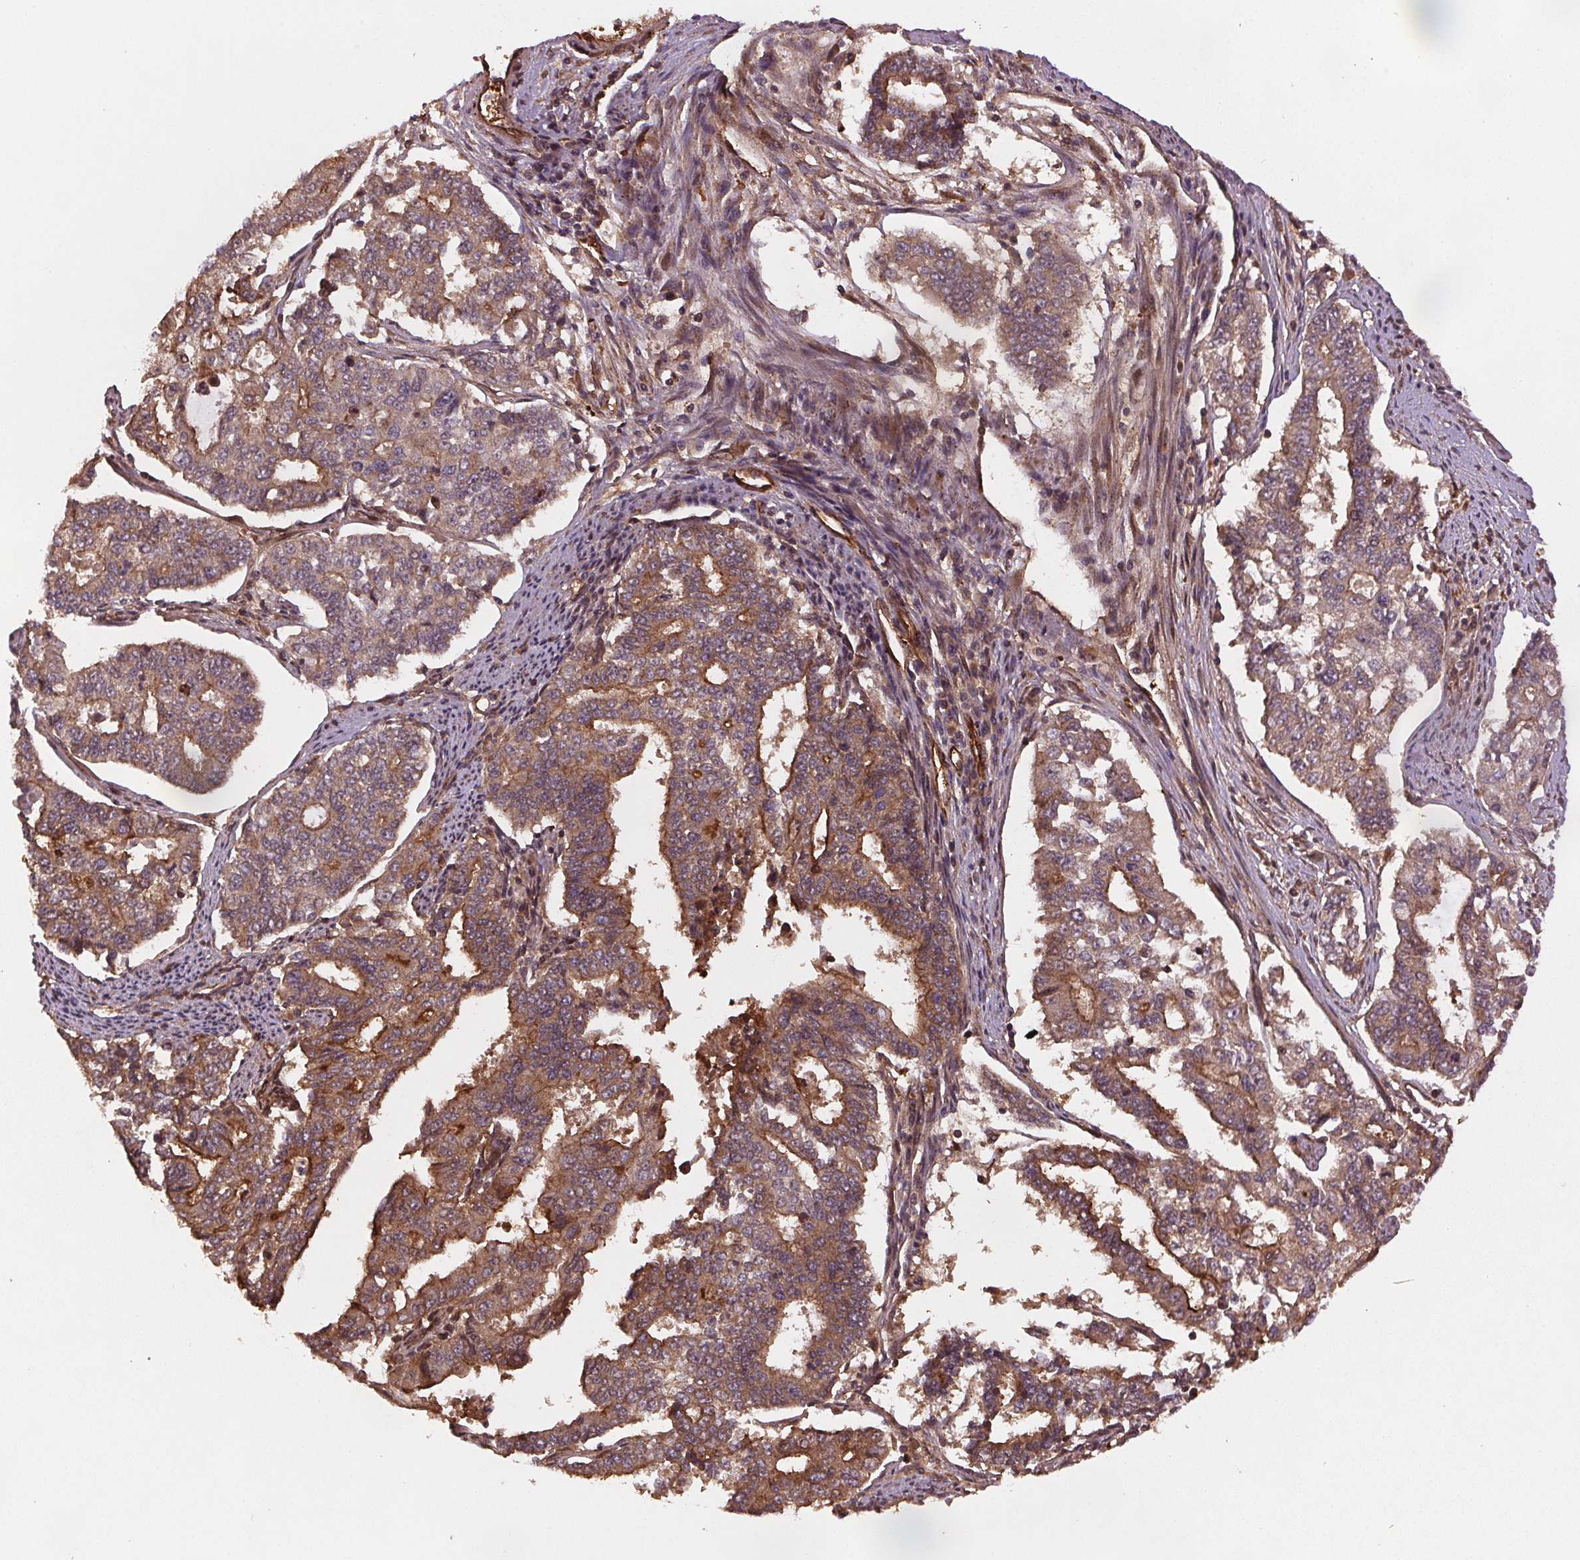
{"staining": {"intensity": "moderate", "quantity": ">75%", "location": "cytoplasmic/membranous"}, "tissue": "endometrial cancer", "cell_type": "Tumor cells", "image_type": "cancer", "snomed": [{"axis": "morphology", "description": "Adenocarcinoma, NOS"}, {"axis": "topography", "description": "Uterus"}], "caption": "Immunohistochemistry of endometrial cancer exhibits medium levels of moderate cytoplasmic/membranous expression in about >75% of tumor cells.", "gene": "SEC14L2", "patient": {"sex": "female", "age": 59}}